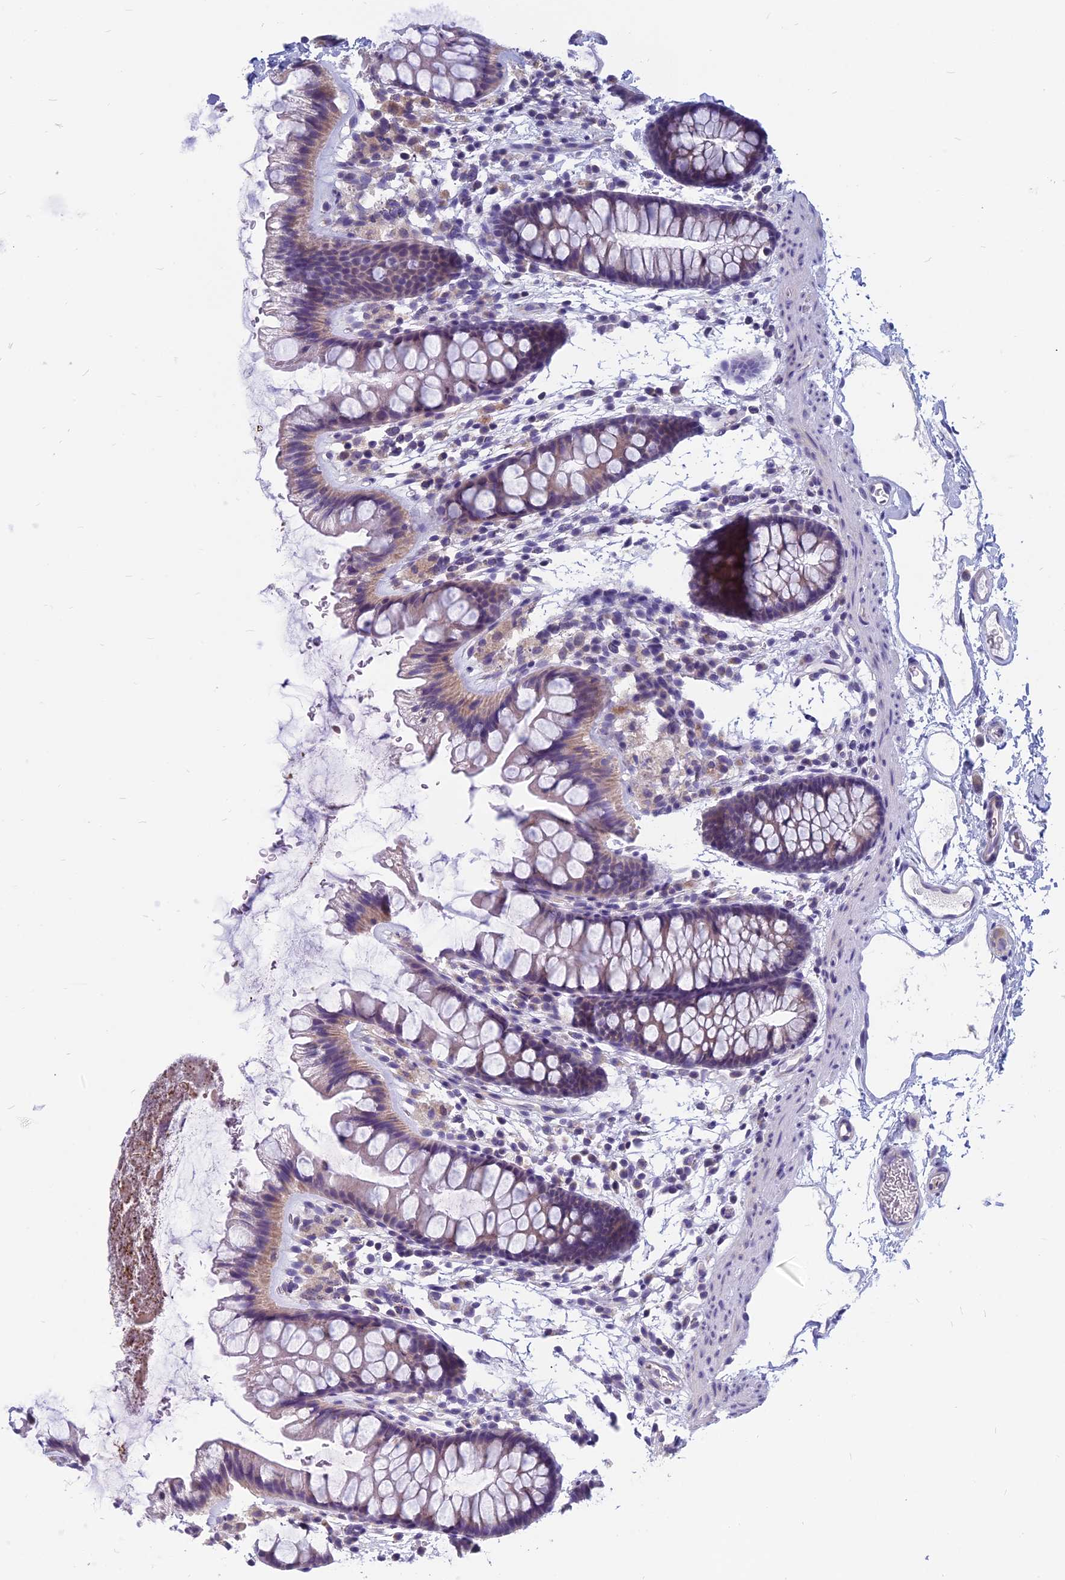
{"staining": {"intensity": "negative", "quantity": "none", "location": "none"}, "tissue": "colon", "cell_type": "Endothelial cells", "image_type": "normal", "snomed": [{"axis": "morphology", "description": "Normal tissue, NOS"}, {"axis": "topography", "description": "Colon"}], "caption": "A histopathology image of human colon is negative for staining in endothelial cells. Brightfield microscopy of immunohistochemistry (IHC) stained with DAB (3,3'-diaminobenzidine) (brown) and hematoxylin (blue), captured at high magnification.", "gene": "RBM41", "patient": {"sex": "female", "age": 62}}